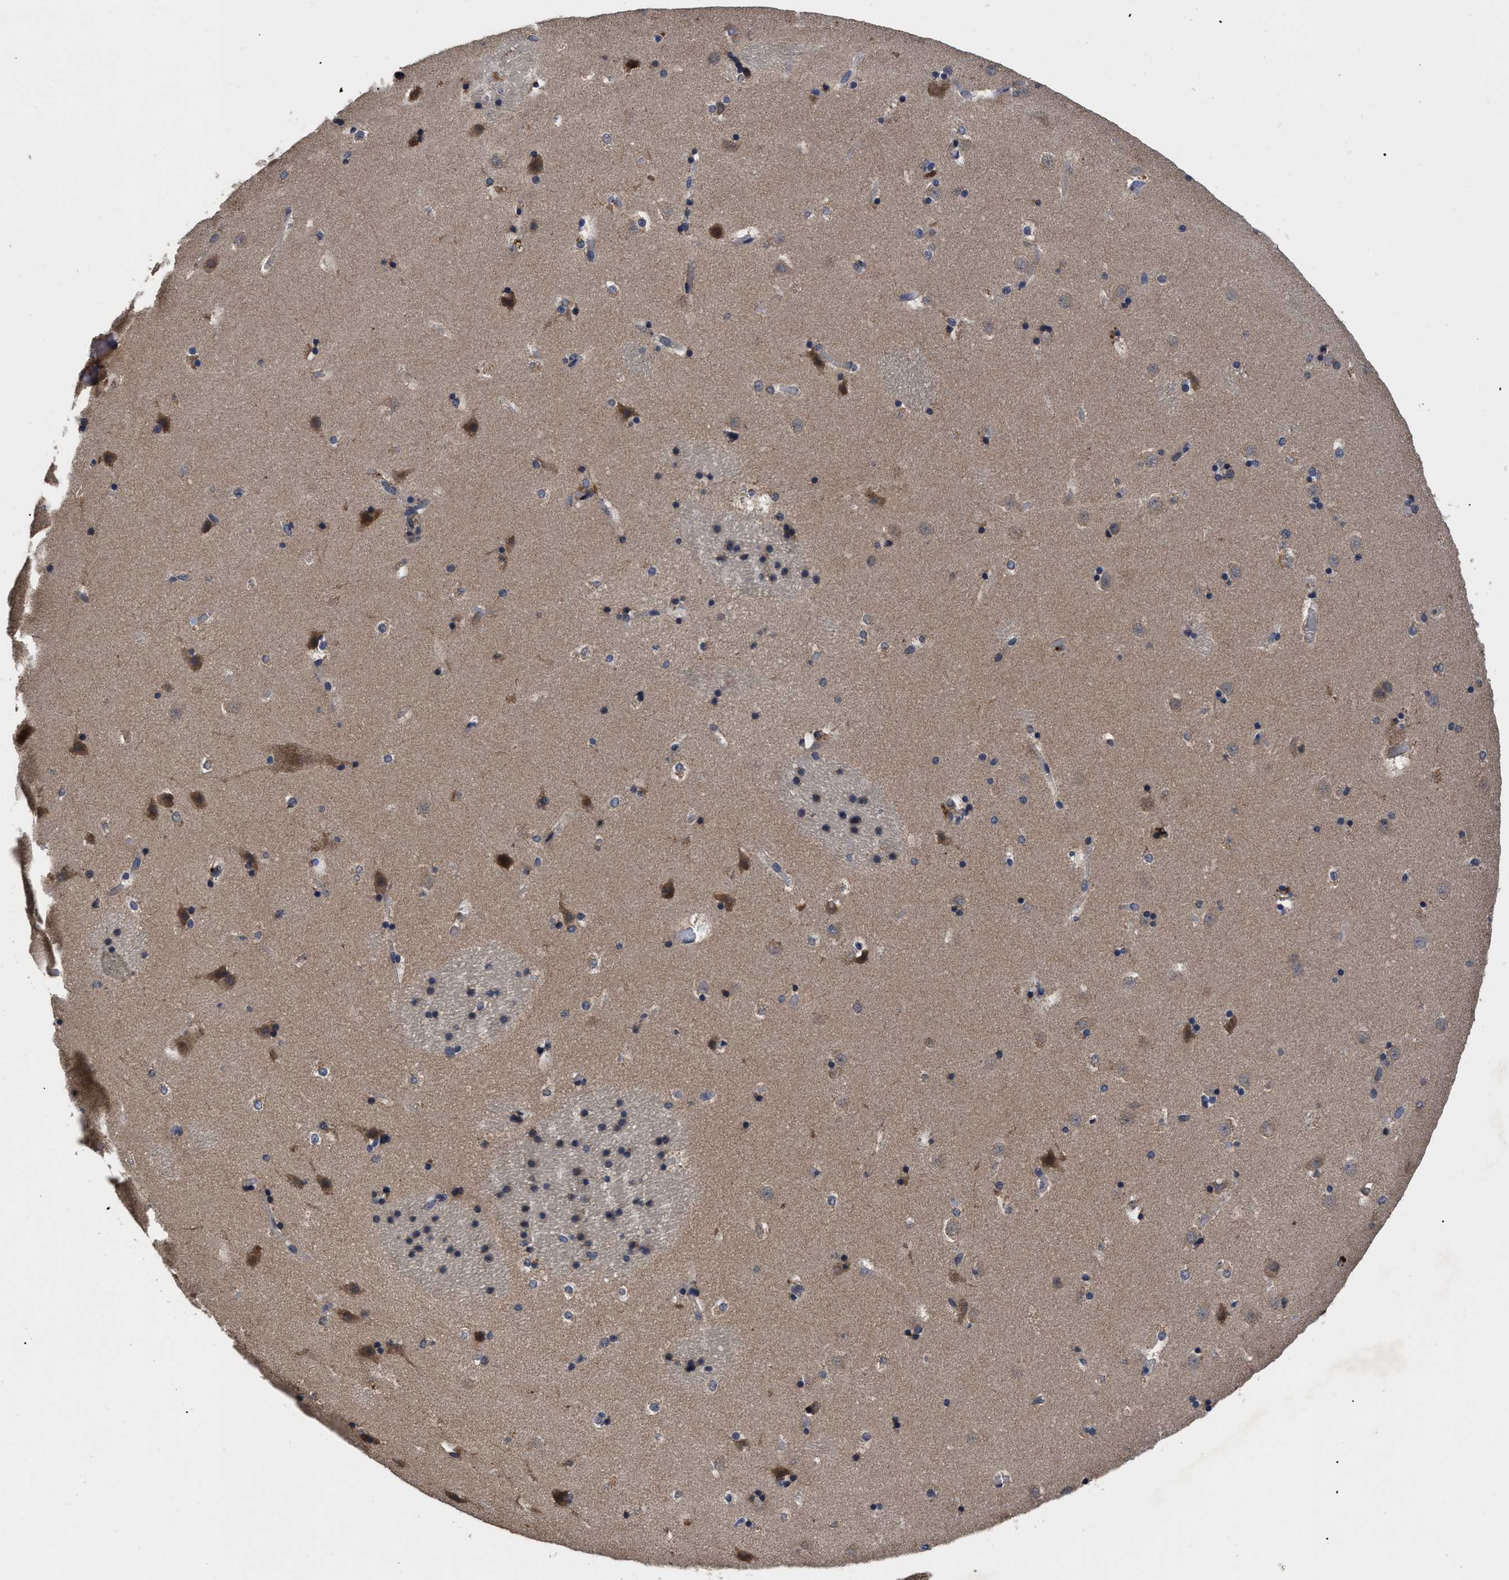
{"staining": {"intensity": "weak", "quantity": "<25%", "location": "cytoplasmic/membranous"}, "tissue": "caudate", "cell_type": "Glial cells", "image_type": "normal", "snomed": [{"axis": "morphology", "description": "Normal tissue, NOS"}, {"axis": "topography", "description": "Lateral ventricle wall"}], "caption": "This micrograph is of unremarkable caudate stained with IHC to label a protein in brown with the nuclei are counter-stained blue. There is no positivity in glial cells.", "gene": "LRRC3", "patient": {"sex": "male", "age": 45}}